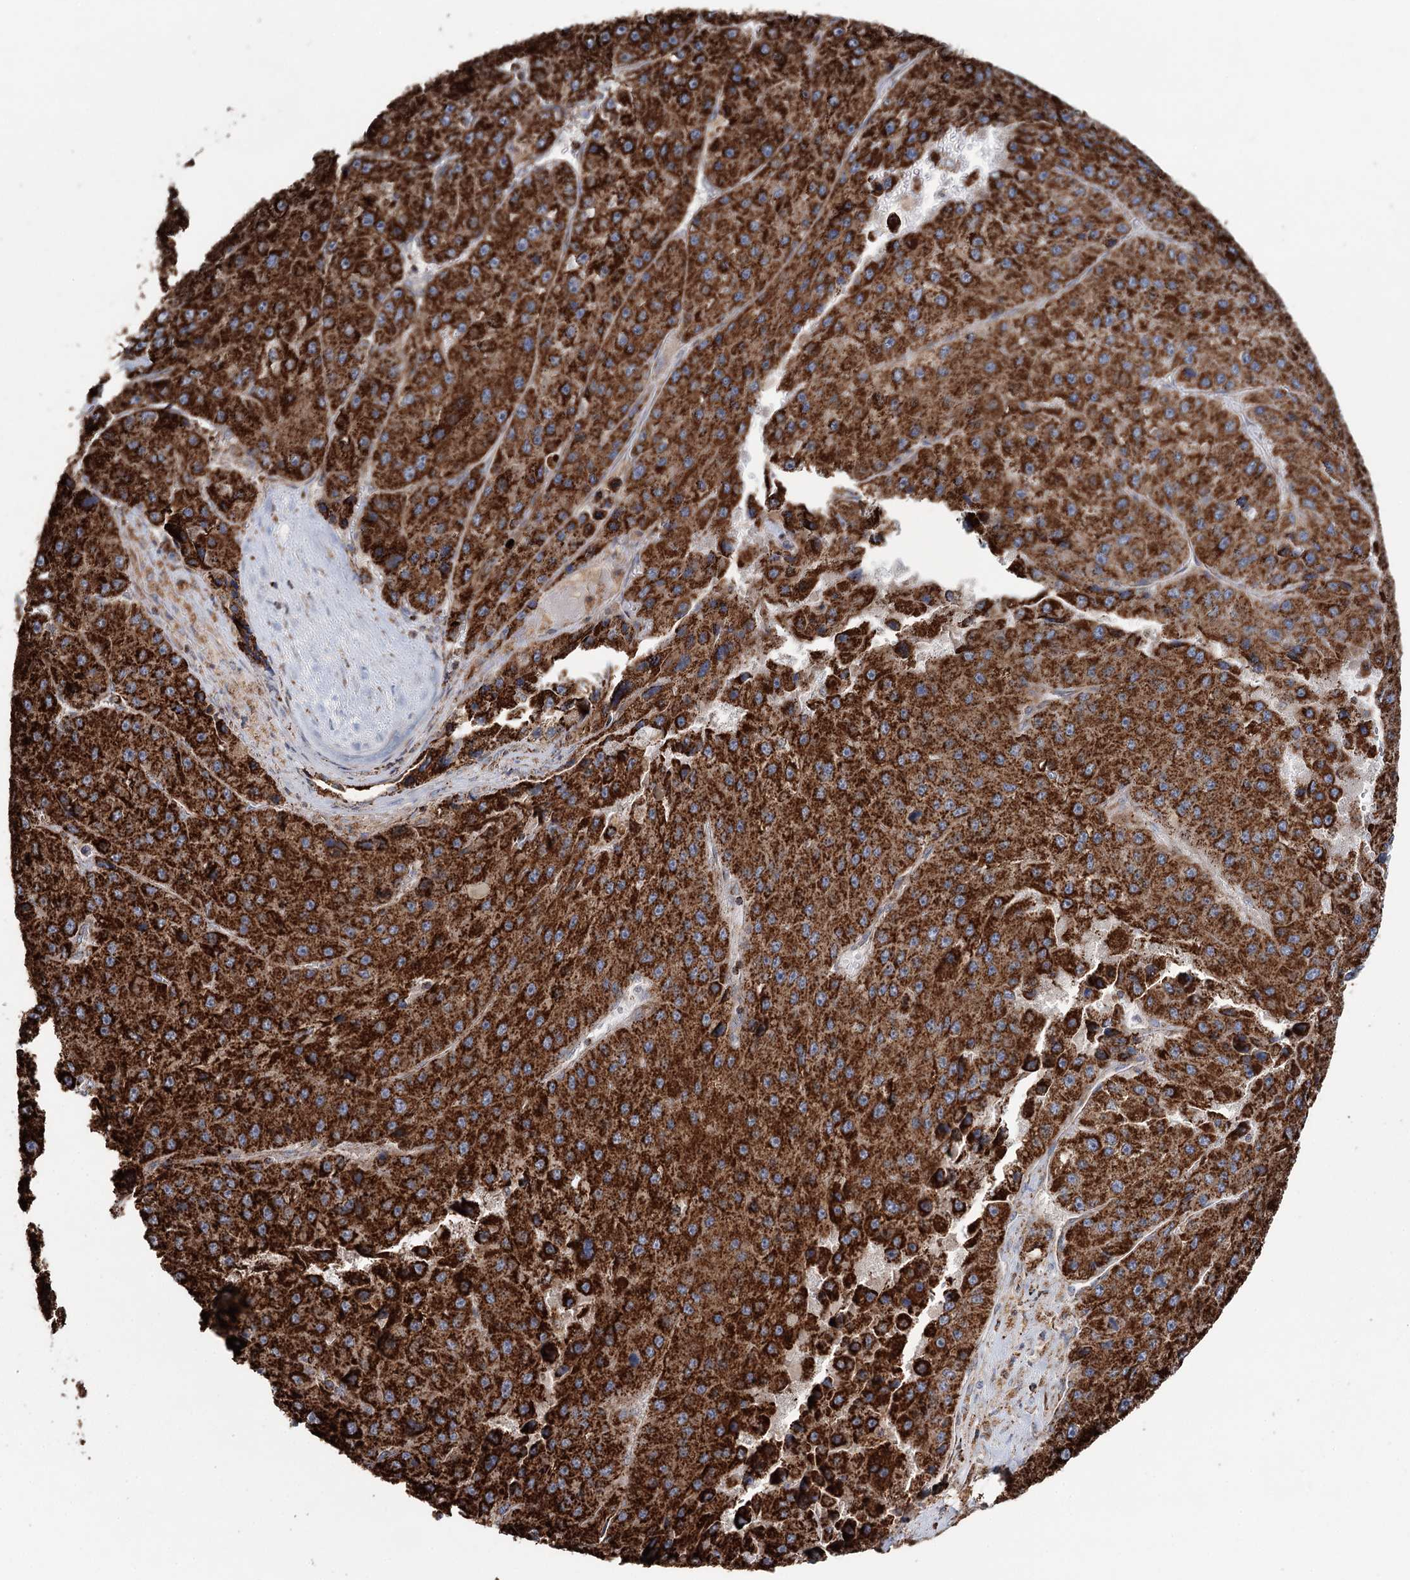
{"staining": {"intensity": "strong", "quantity": ">75%", "location": "cytoplasmic/membranous"}, "tissue": "liver cancer", "cell_type": "Tumor cells", "image_type": "cancer", "snomed": [{"axis": "morphology", "description": "Carcinoma, Hepatocellular, NOS"}, {"axis": "topography", "description": "Liver"}], "caption": "Strong cytoplasmic/membranous expression for a protein is identified in approximately >75% of tumor cells of liver cancer (hepatocellular carcinoma) using IHC.", "gene": "APH1A", "patient": {"sex": "female", "age": 73}}